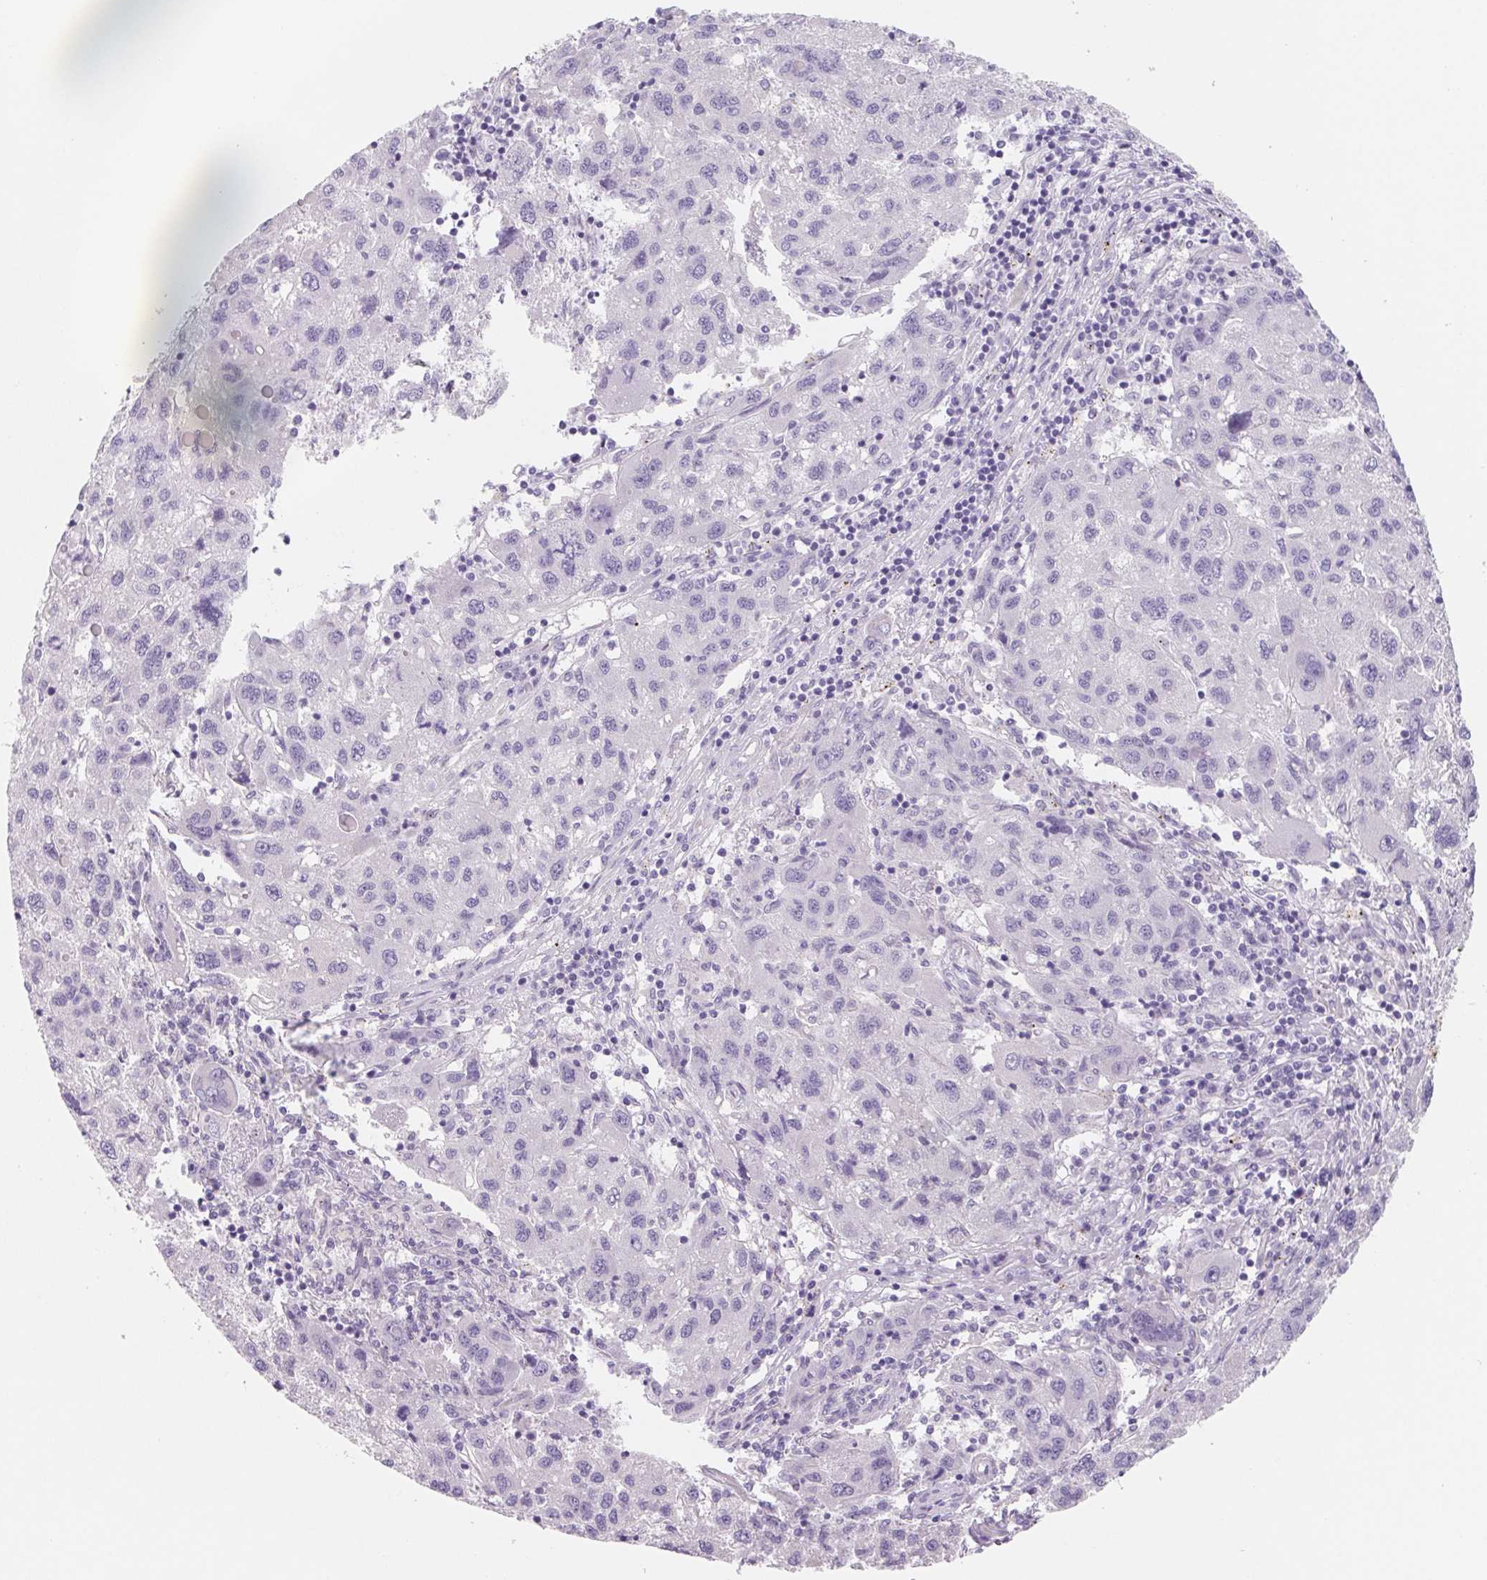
{"staining": {"intensity": "negative", "quantity": "none", "location": "none"}, "tissue": "liver cancer", "cell_type": "Tumor cells", "image_type": "cancer", "snomed": [{"axis": "morphology", "description": "Carcinoma, Hepatocellular, NOS"}, {"axis": "topography", "description": "Liver"}], "caption": "High magnification brightfield microscopy of liver cancer (hepatocellular carcinoma) stained with DAB (3,3'-diaminobenzidine) (brown) and counterstained with hematoxylin (blue): tumor cells show no significant positivity. Brightfield microscopy of IHC stained with DAB (3,3'-diaminobenzidine) (brown) and hematoxylin (blue), captured at high magnification.", "gene": "CTNND2", "patient": {"sex": "female", "age": 77}}